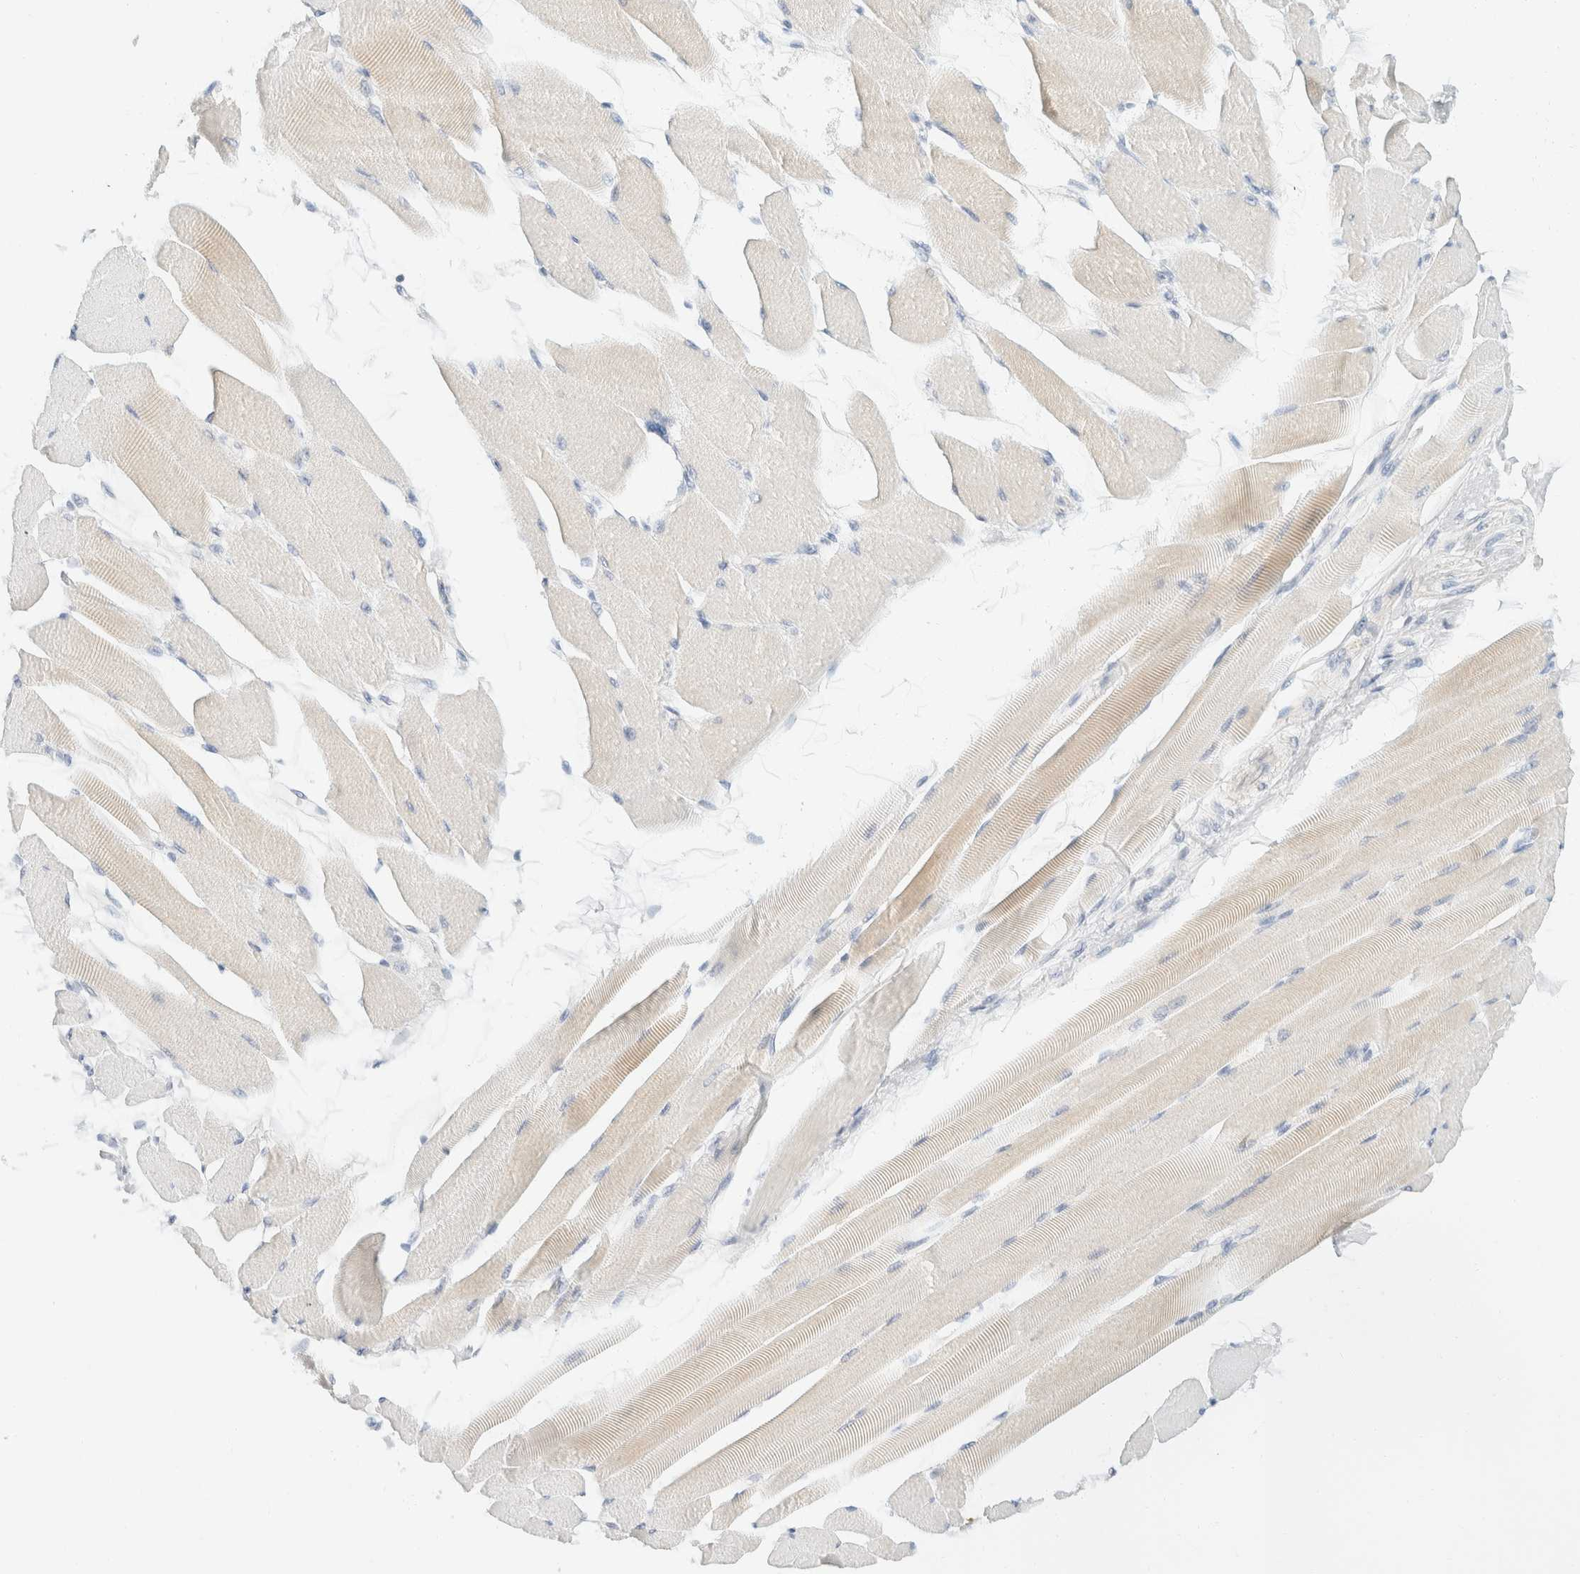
{"staining": {"intensity": "weak", "quantity": "<25%", "location": "cytoplasmic/membranous"}, "tissue": "skeletal muscle", "cell_type": "Myocytes", "image_type": "normal", "snomed": [{"axis": "morphology", "description": "Normal tissue, NOS"}, {"axis": "topography", "description": "Skeletal muscle"}, {"axis": "topography", "description": "Peripheral nerve tissue"}], "caption": "An immunohistochemistry image of unremarkable skeletal muscle is shown. There is no staining in myocytes of skeletal muscle.", "gene": "SH3GLB2", "patient": {"sex": "female", "age": 84}}